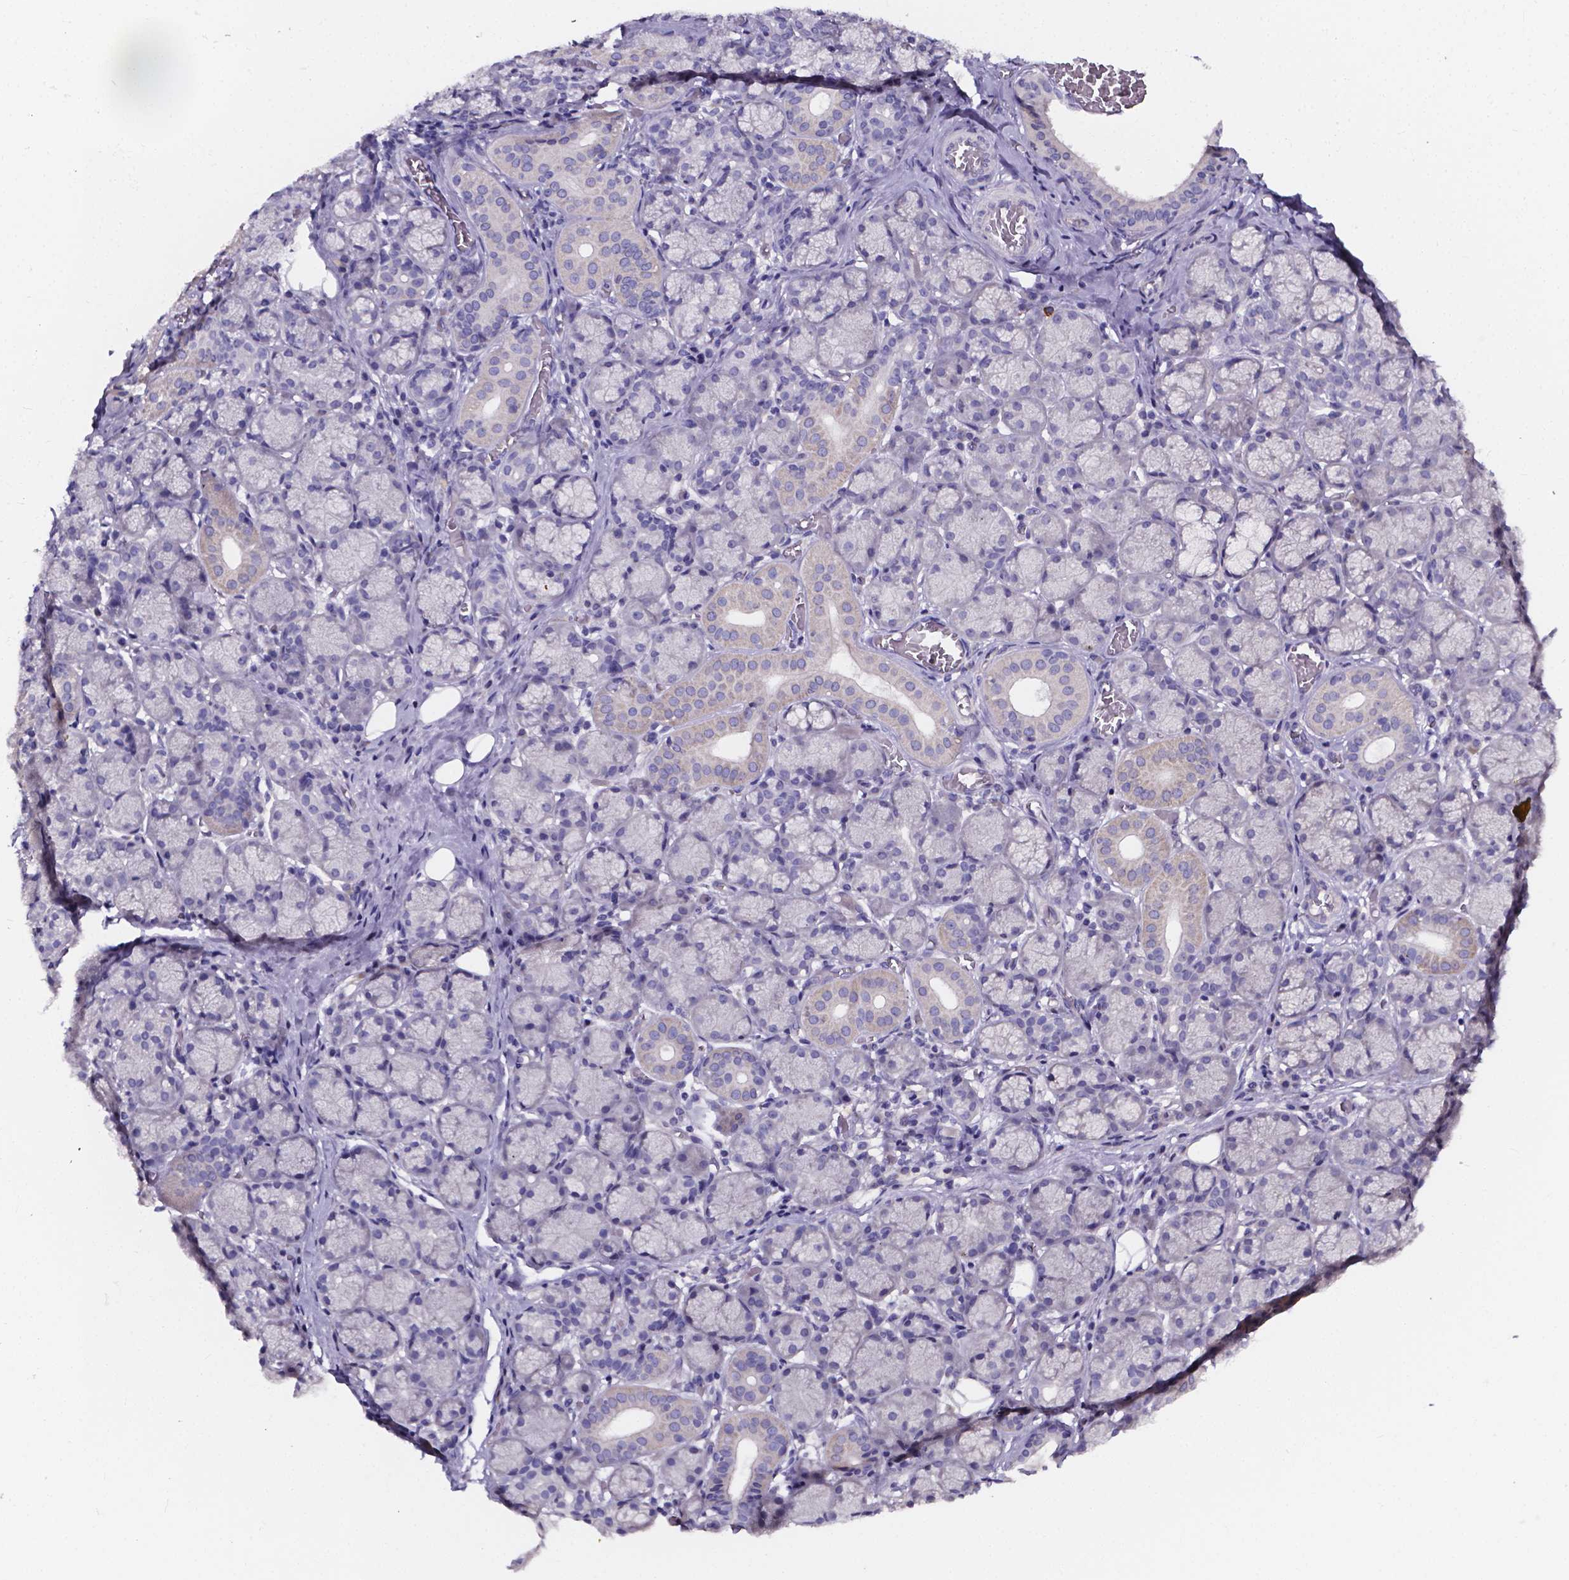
{"staining": {"intensity": "negative", "quantity": "none", "location": "none"}, "tissue": "salivary gland", "cell_type": "Glandular cells", "image_type": "normal", "snomed": [{"axis": "morphology", "description": "Normal tissue, NOS"}, {"axis": "topography", "description": "Salivary gland"}, {"axis": "topography", "description": "Peripheral nerve tissue"}], "caption": "IHC image of normal human salivary gland stained for a protein (brown), which shows no expression in glandular cells.", "gene": "SPOCD1", "patient": {"sex": "female", "age": 24}}